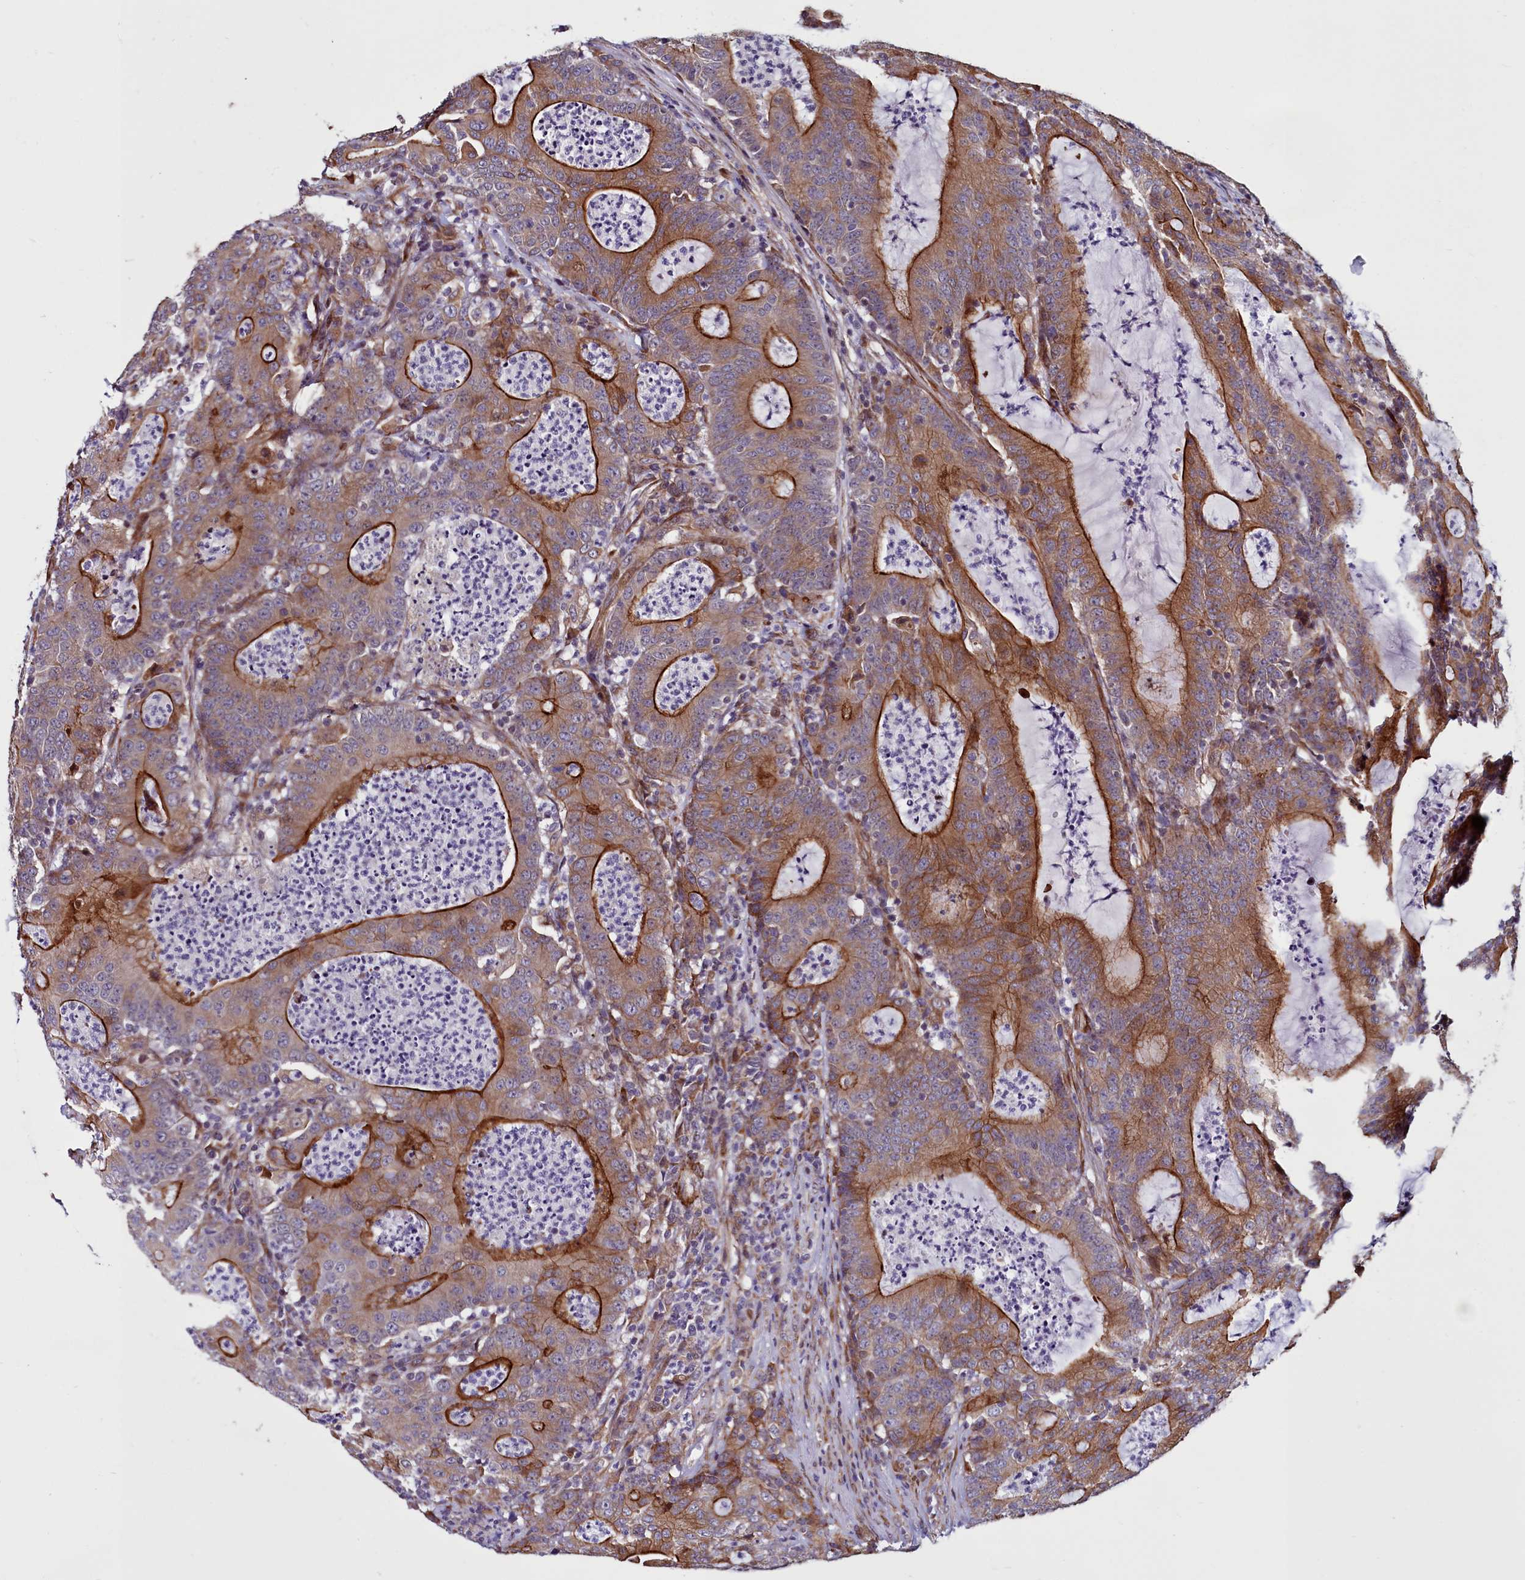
{"staining": {"intensity": "strong", "quantity": "25%-75%", "location": "cytoplasmic/membranous"}, "tissue": "colorectal cancer", "cell_type": "Tumor cells", "image_type": "cancer", "snomed": [{"axis": "morphology", "description": "Adenocarcinoma, NOS"}, {"axis": "topography", "description": "Colon"}], "caption": "Colorectal cancer tissue shows strong cytoplasmic/membranous positivity in approximately 25%-75% of tumor cells, visualized by immunohistochemistry. Immunohistochemistry stains the protein in brown and the nuclei are stained blue.", "gene": "MCRIP1", "patient": {"sex": "male", "age": 83}}